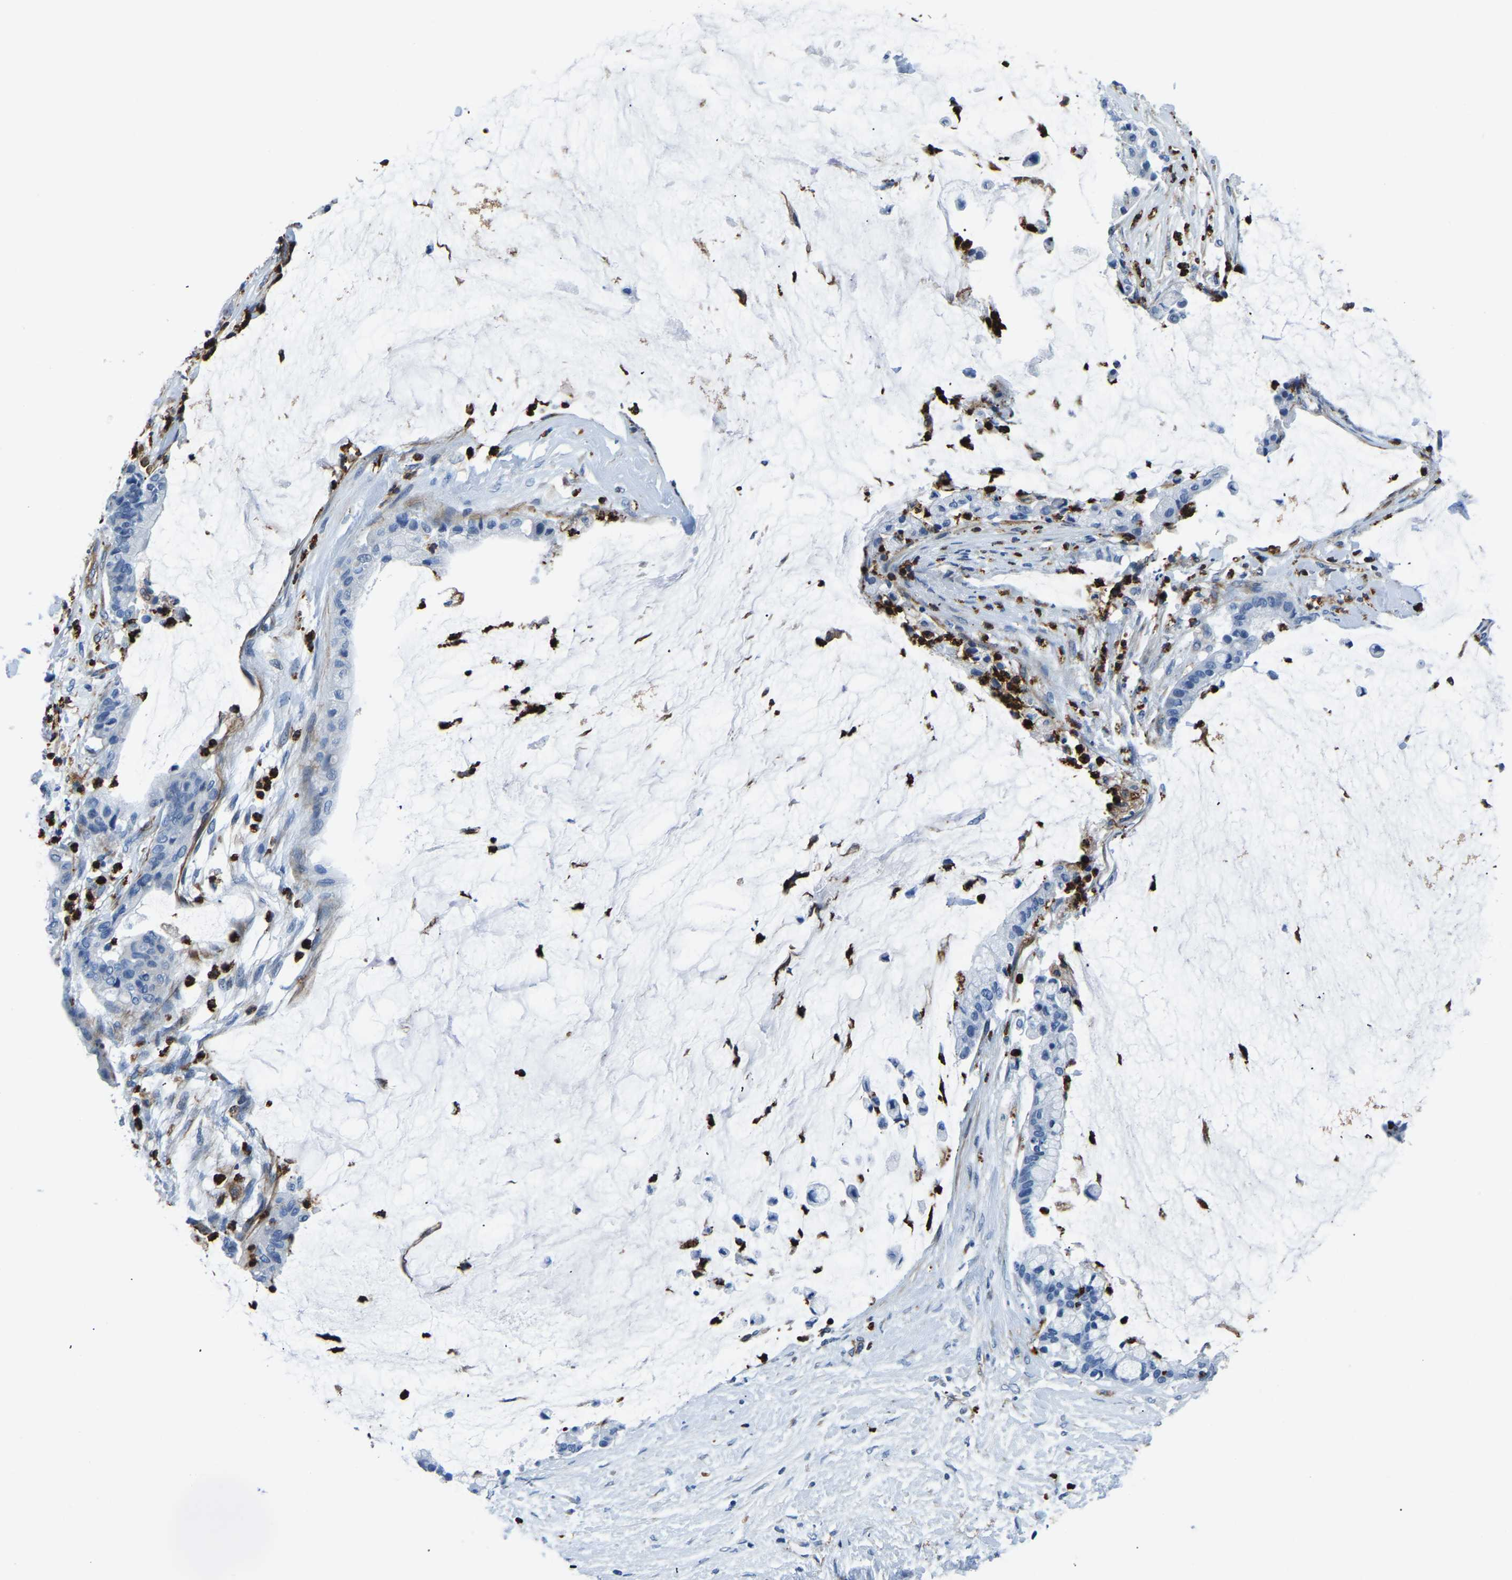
{"staining": {"intensity": "negative", "quantity": "none", "location": "none"}, "tissue": "pancreatic cancer", "cell_type": "Tumor cells", "image_type": "cancer", "snomed": [{"axis": "morphology", "description": "Adenocarcinoma, NOS"}, {"axis": "topography", "description": "Pancreas"}], "caption": "High power microscopy image of an immunohistochemistry (IHC) histopathology image of pancreatic adenocarcinoma, revealing no significant positivity in tumor cells.", "gene": "MS4A3", "patient": {"sex": "male", "age": 41}}